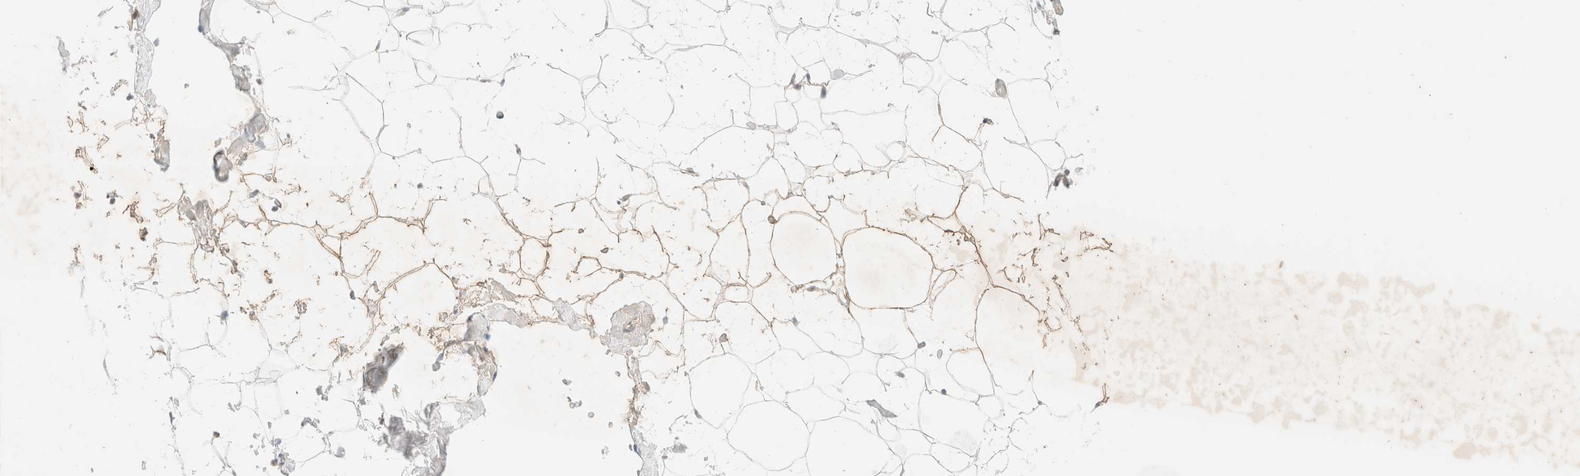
{"staining": {"intensity": "weak", "quantity": "<25%", "location": "cytoplasmic/membranous"}, "tissue": "adipose tissue", "cell_type": "Adipocytes", "image_type": "normal", "snomed": [{"axis": "morphology", "description": "Normal tissue, NOS"}, {"axis": "morphology", "description": "Fibrosis, NOS"}, {"axis": "topography", "description": "Breast"}, {"axis": "topography", "description": "Adipose tissue"}], "caption": "Protein analysis of normal adipose tissue shows no significant staining in adipocytes.", "gene": "SGSM2", "patient": {"sex": "female", "age": 39}}